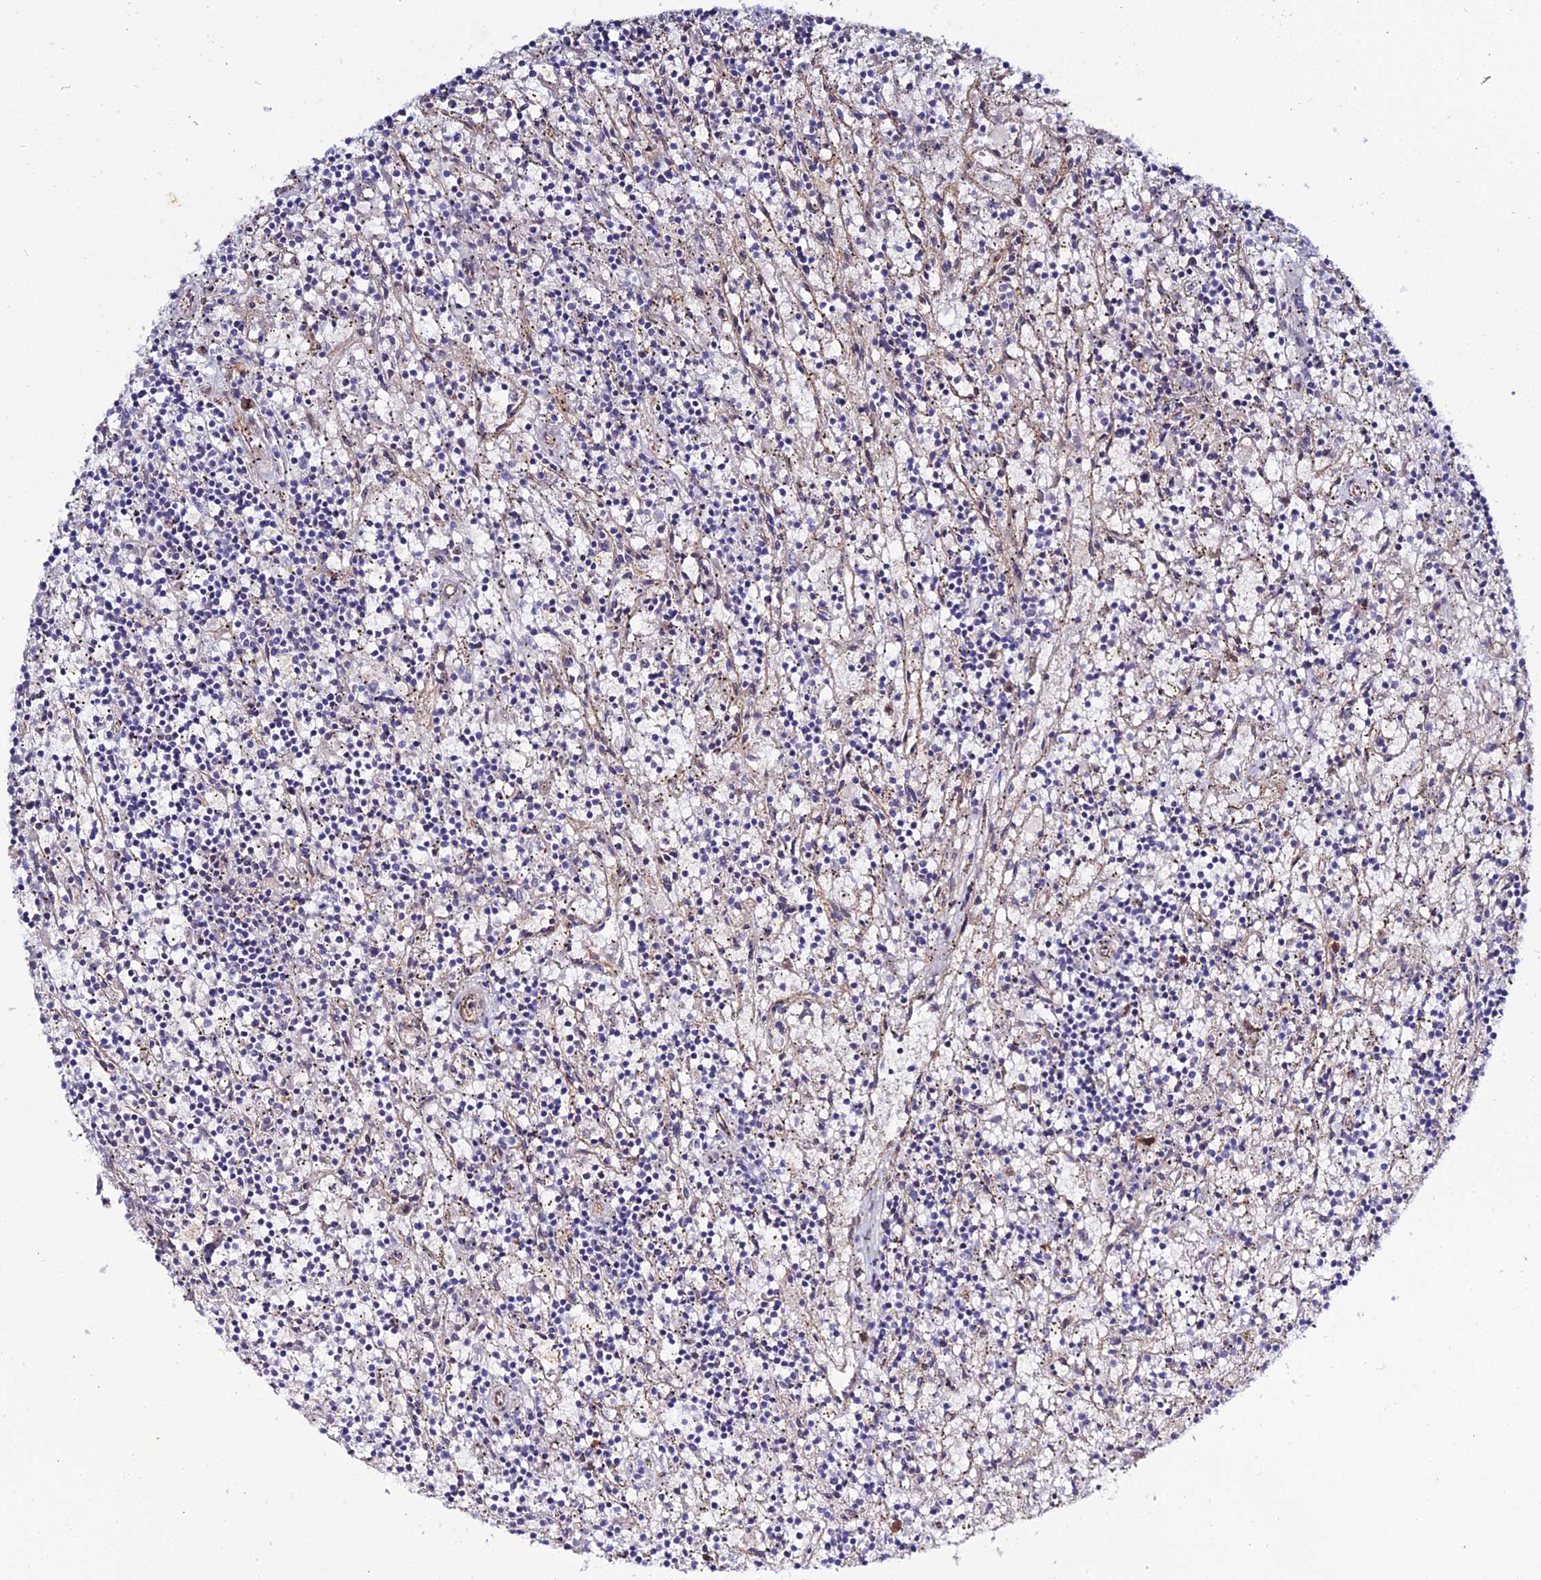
{"staining": {"intensity": "negative", "quantity": "none", "location": "none"}, "tissue": "lymphoma", "cell_type": "Tumor cells", "image_type": "cancer", "snomed": [{"axis": "morphology", "description": "Malignant lymphoma, non-Hodgkin's type, Low grade"}, {"axis": "topography", "description": "Spleen"}], "caption": "Micrograph shows no significant protein positivity in tumor cells of malignant lymphoma, non-Hodgkin's type (low-grade).", "gene": "ARL6IP1", "patient": {"sex": "male", "age": 76}}